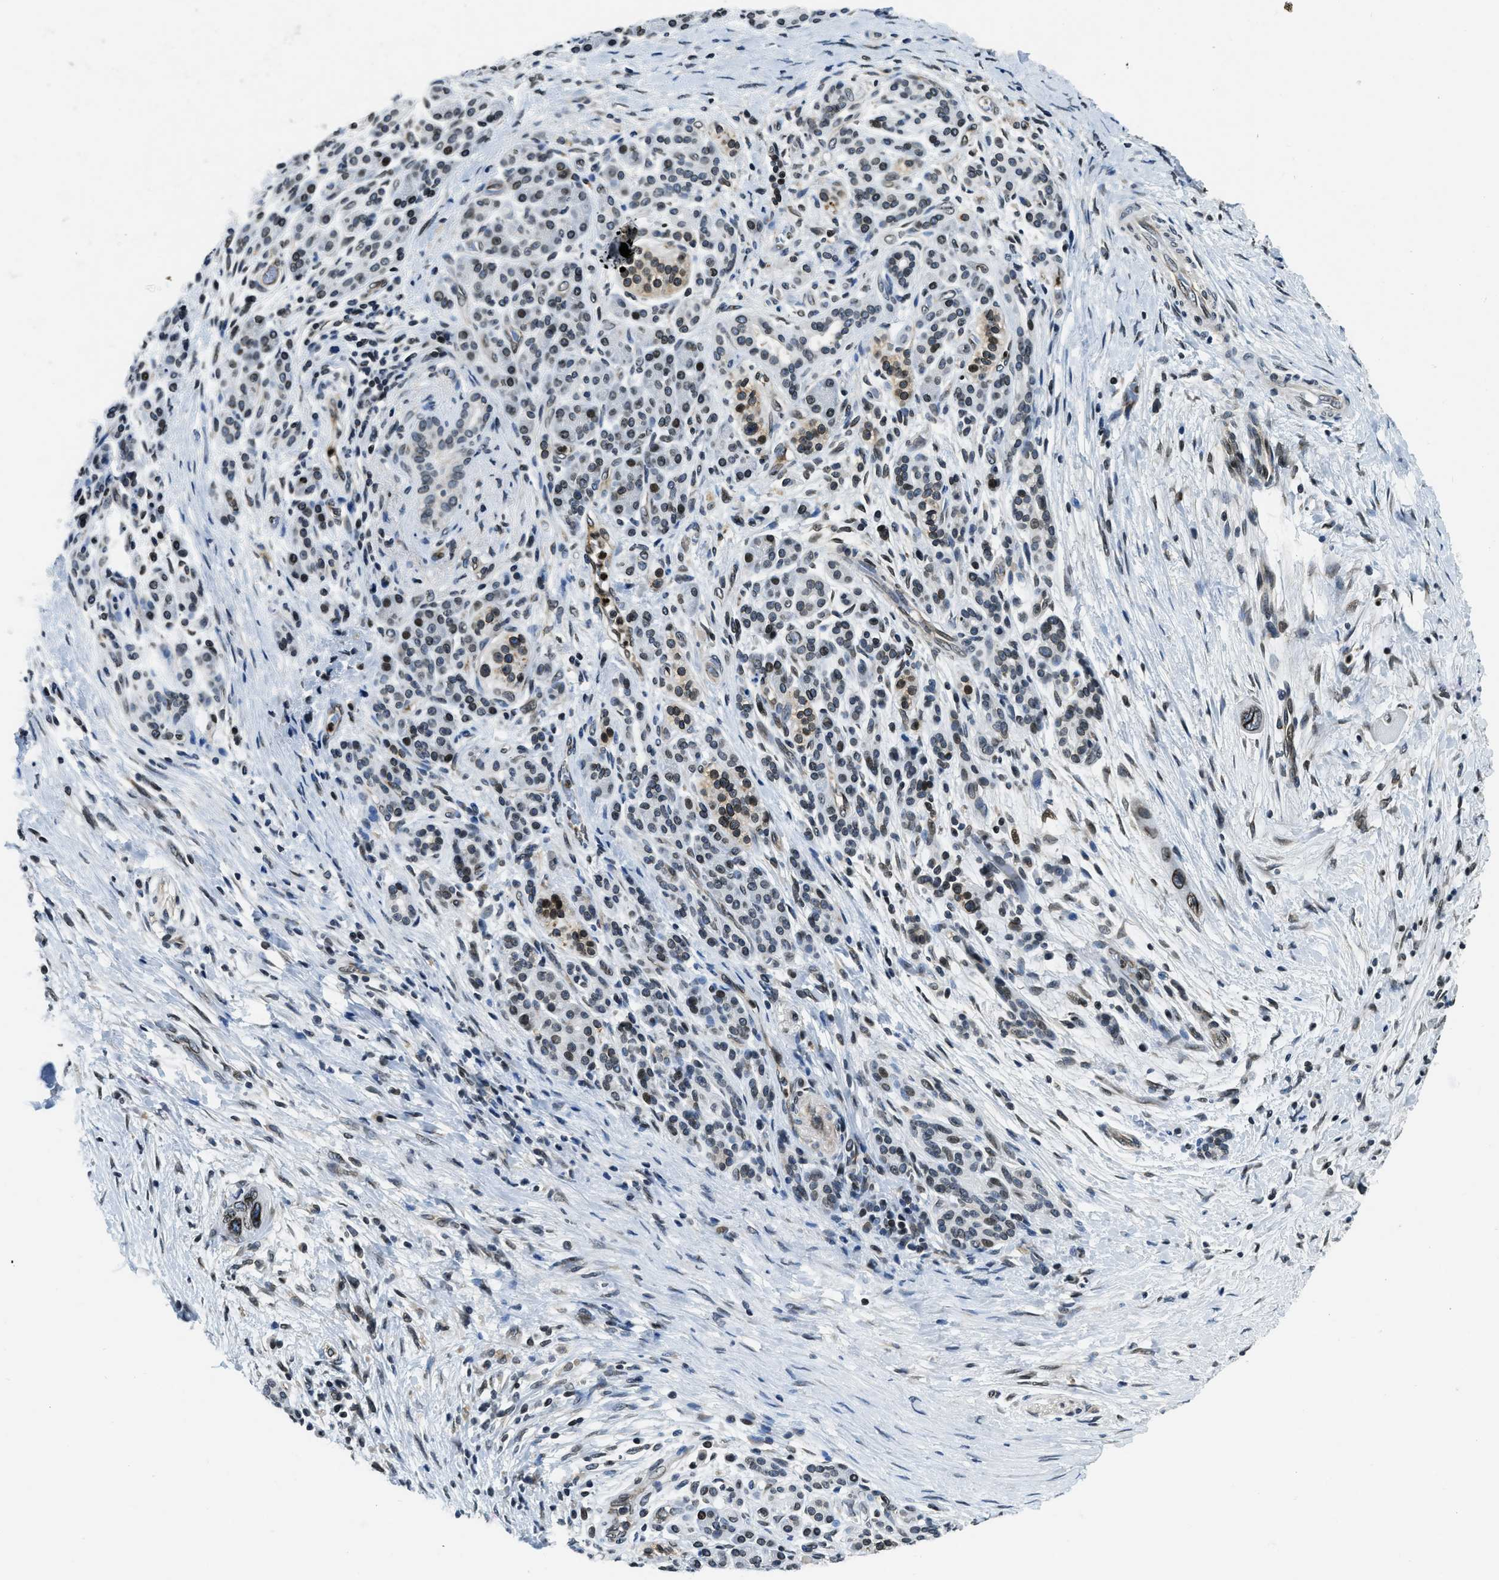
{"staining": {"intensity": "weak", "quantity": ">75%", "location": "nuclear"}, "tissue": "pancreatic cancer", "cell_type": "Tumor cells", "image_type": "cancer", "snomed": [{"axis": "morphology", "description": "Adenocarcinoma, NOS"}, {"axis": "topography", "description": "Pancreas"}], "caption": "This histopathology image shows IHC staining of human pancreatic adenocarcinoma, with low weak nuclear staining in approximately >75% of tumor cells.", "gene": "ZC3HC1", "patient": {"sex": "female", "age": 70}}